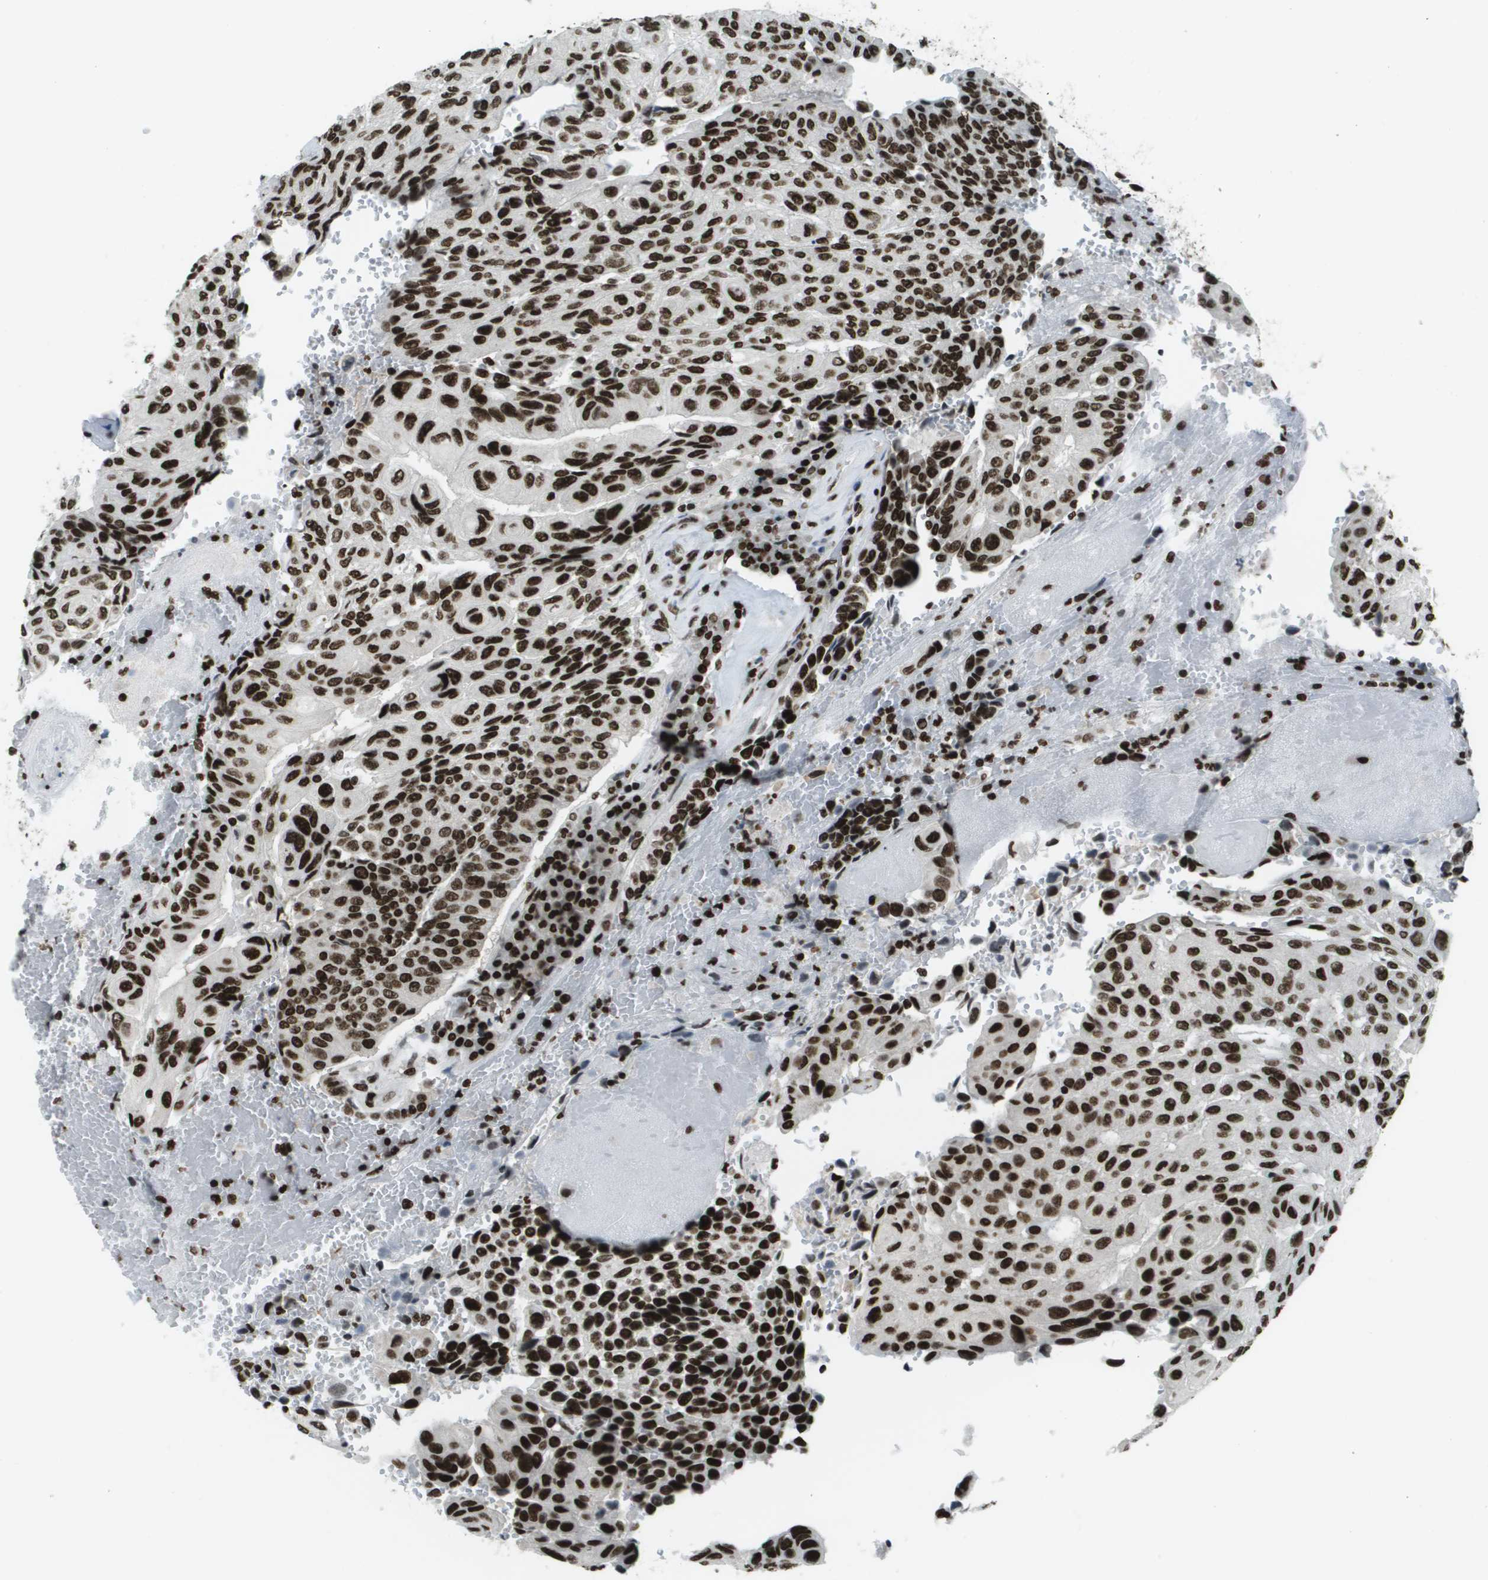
{"staining": {"intensity": "strong", "quantity": ">75%", "location": "nuclear"}, "tissue": "urothelial cancer", "cell_type": "Tumor cells", "image_type": "cancer", "snomed": [{"axis": "morphology", "description": "Urothelial carcinoma, High grade"}, {"axis": "topography", "description": "Urinary bladder"}], "caption": "Immunohistochemistry (IHC) image of human urothelial carcinoma (high-grade) stained for a protein (brown), which reveals high levels of strong nuclear staining in approximately >75% of tumor cells.", "gene": "GLYR1", "patient": {"sex": "male", "age": 66}}